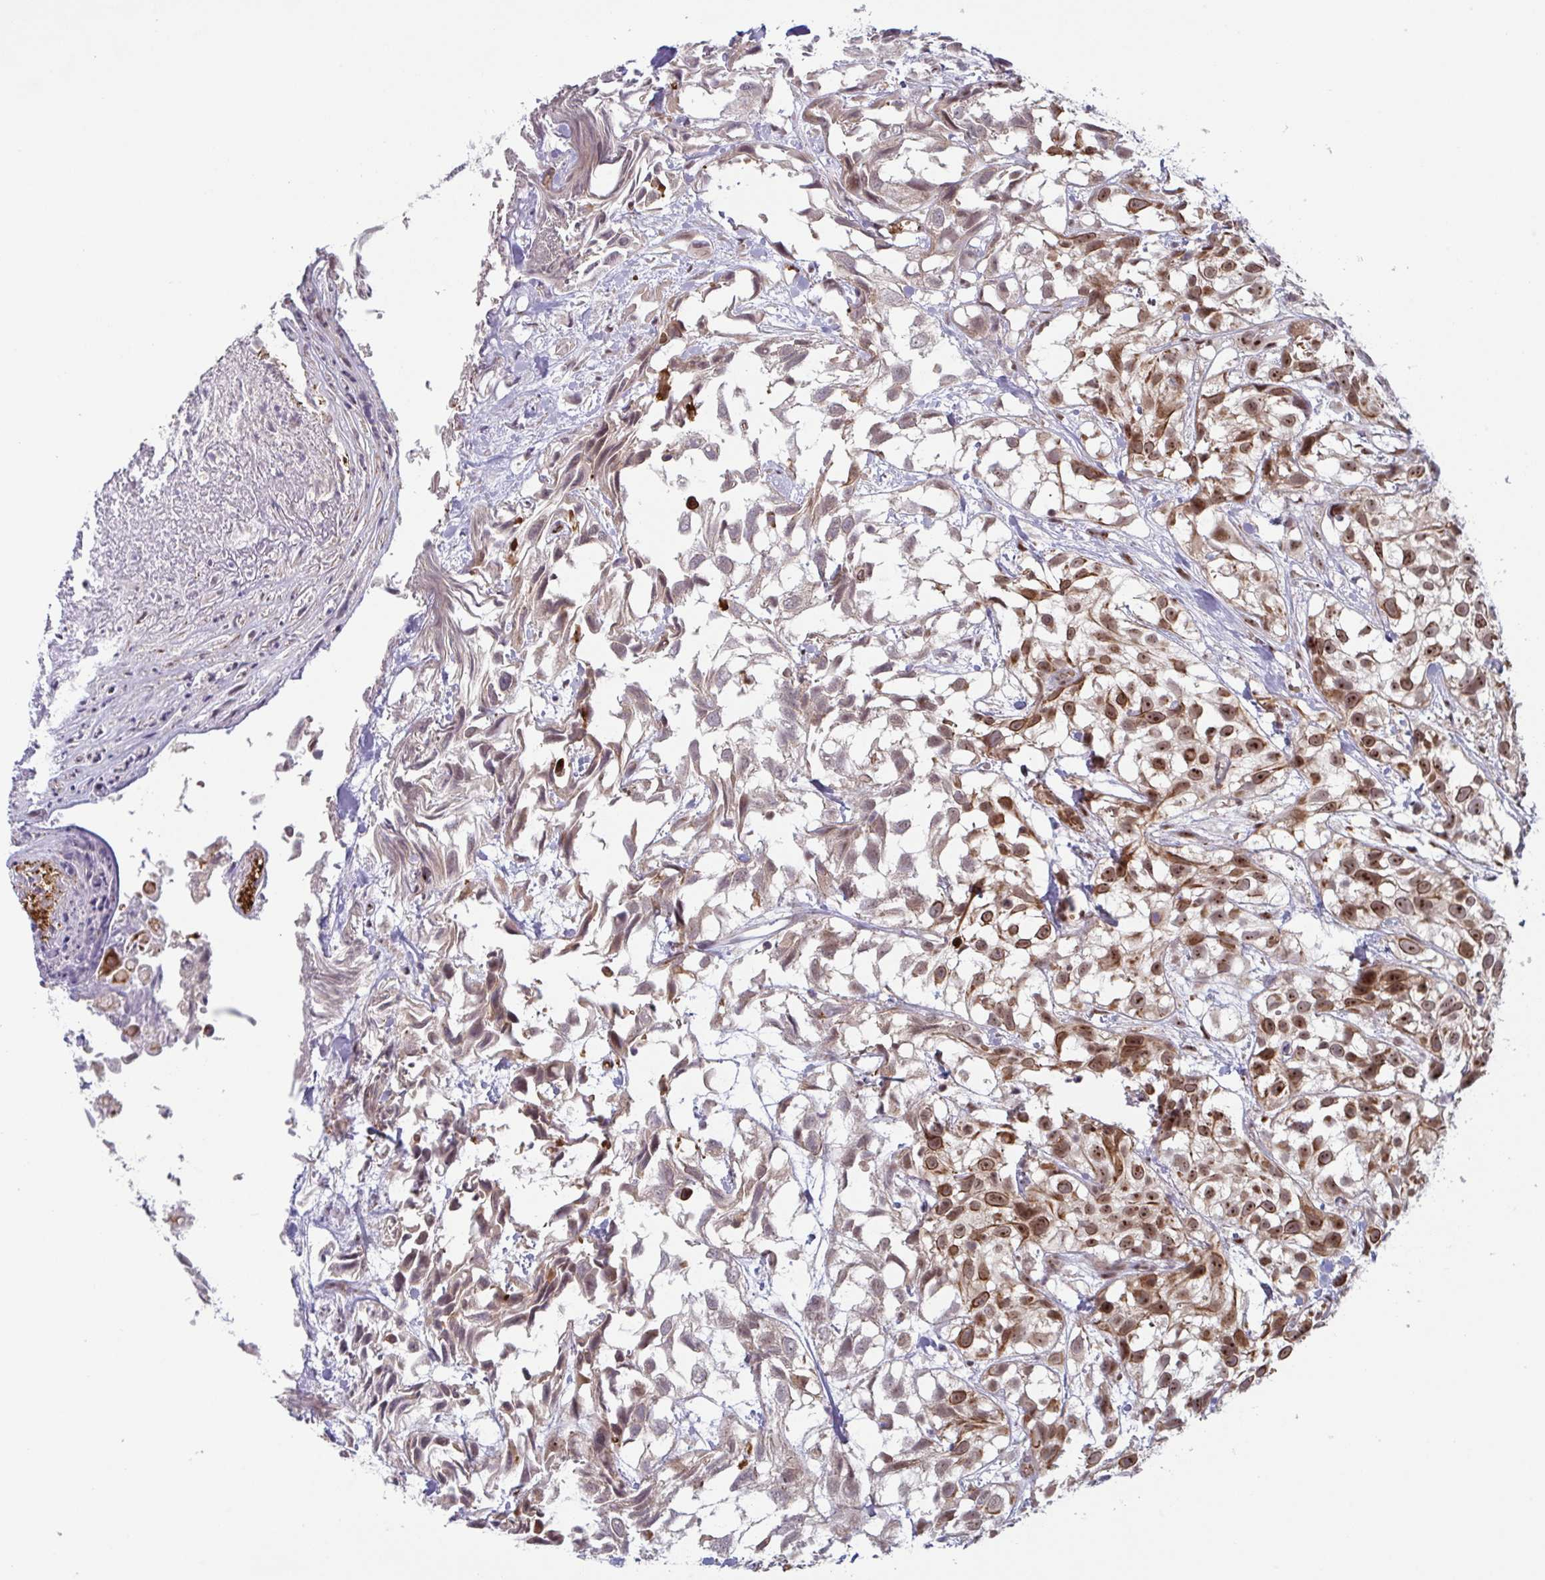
{"staining": {"intensity": "strong", "quantity": ">75%", "location": "cytoplasmic/membranous,nuclear"}, "tissue": "urothelial cancer", "cell_type": "Tumor cells", "image_type": "cancer", "snomed": [{"axis": "morphology", "description": "Urothelial carcinoma, High grade"}, {"axis": "topography", "description": "Urinary bladder"}], "caption": "This histopathology image reveals immunohistochemistry staining of human urothelial cancer, with high strong cytoplasmic/membranous and nuclear expression in about >75% of tumor cells.", "gene": "NLRP13", "patient": {"sex": "male", "age": 56}}